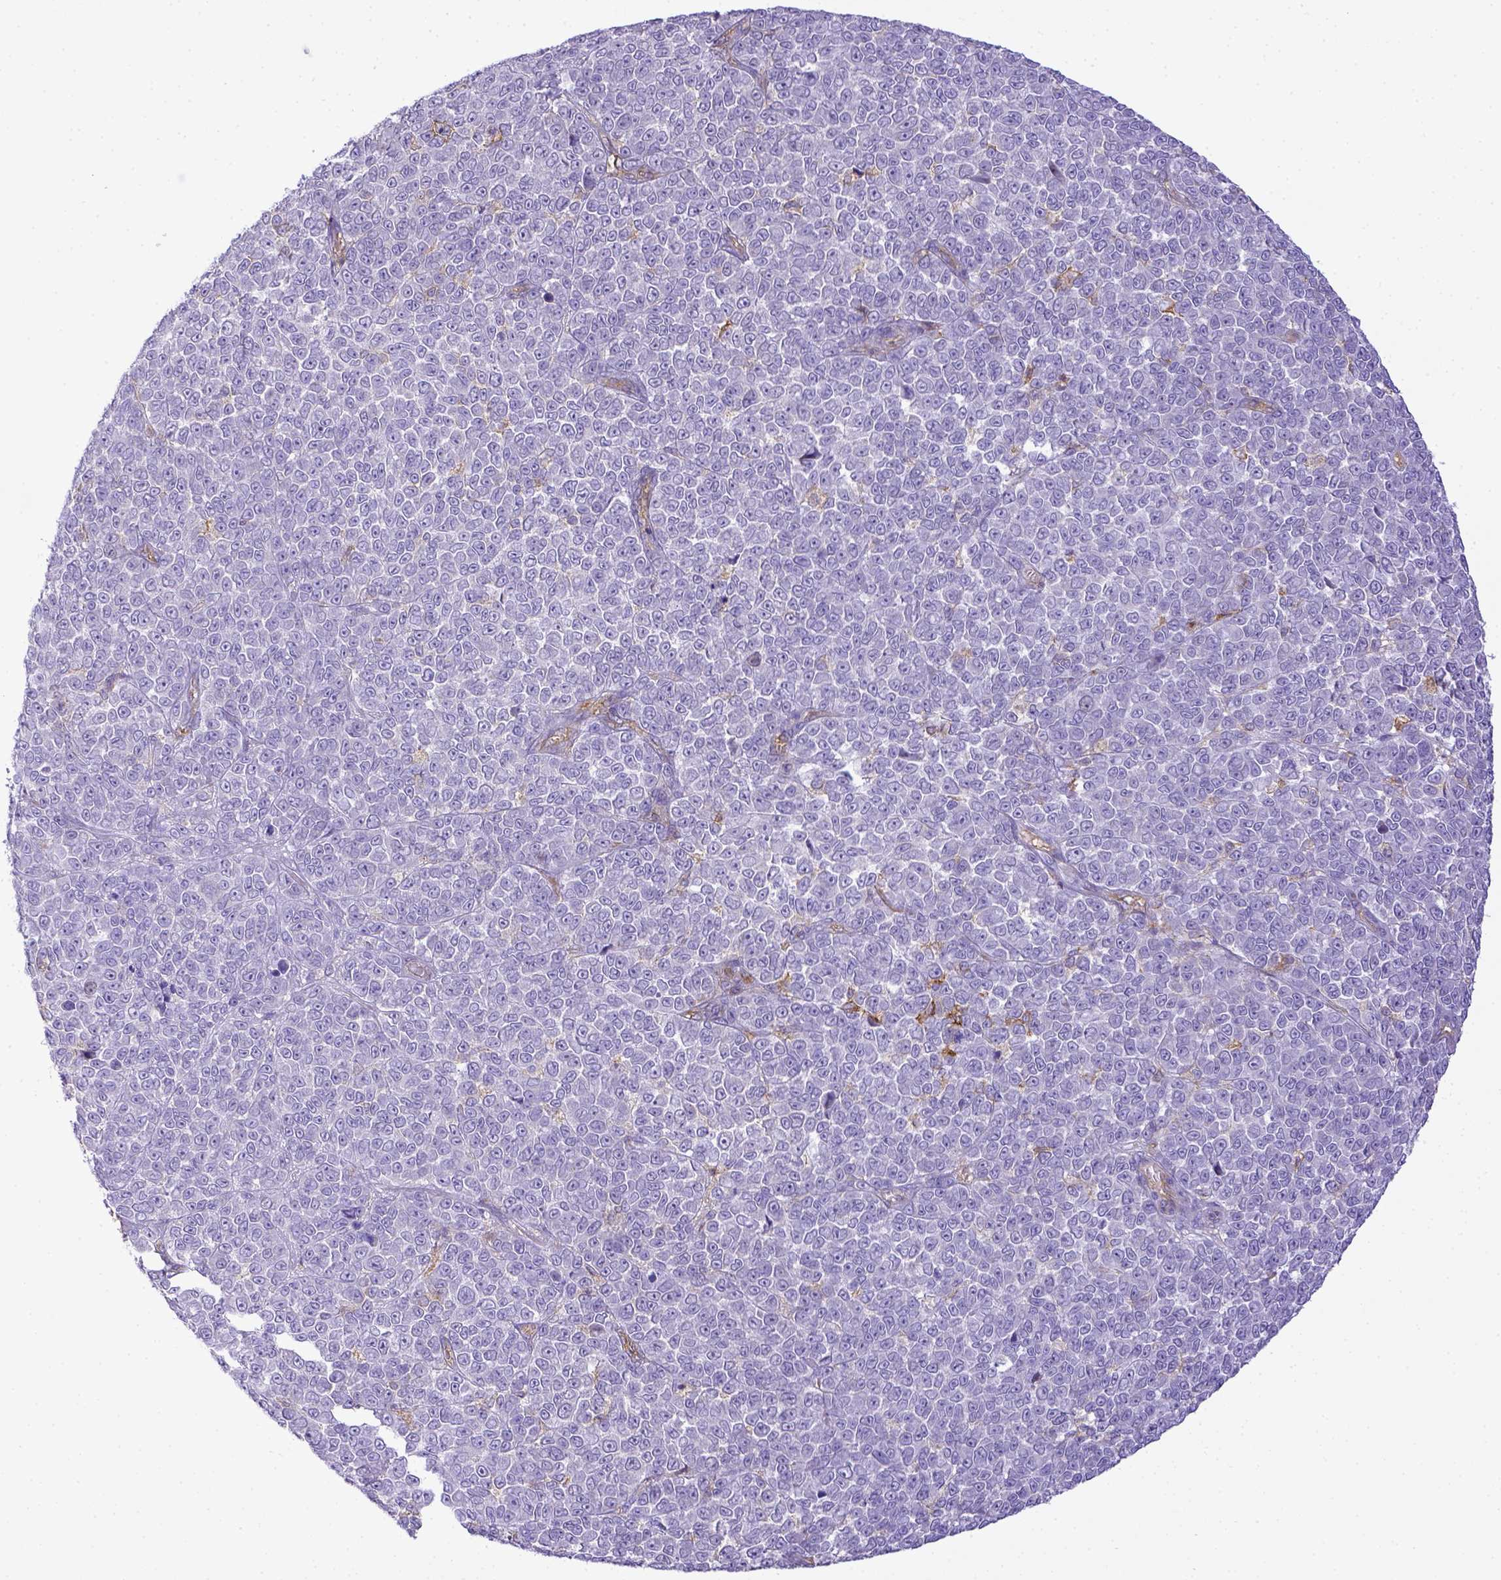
{"staining": {"intensity": "negative", "quantity": "none", "location": "none"}, "tissue": "melanoma", "cell_type": "Tumor cells", "image_type": "cancer", "snomed": [{"axis": "morphology", "description": "Malignant melanoma, NOS"}, {"axis": "topography", "description": "Skin"}], "caption": "The image reveals no significant staining in tumor cells of malignant melanoma.", "gene": "CD40", "patient": {"sex": "female", "age": 95}}